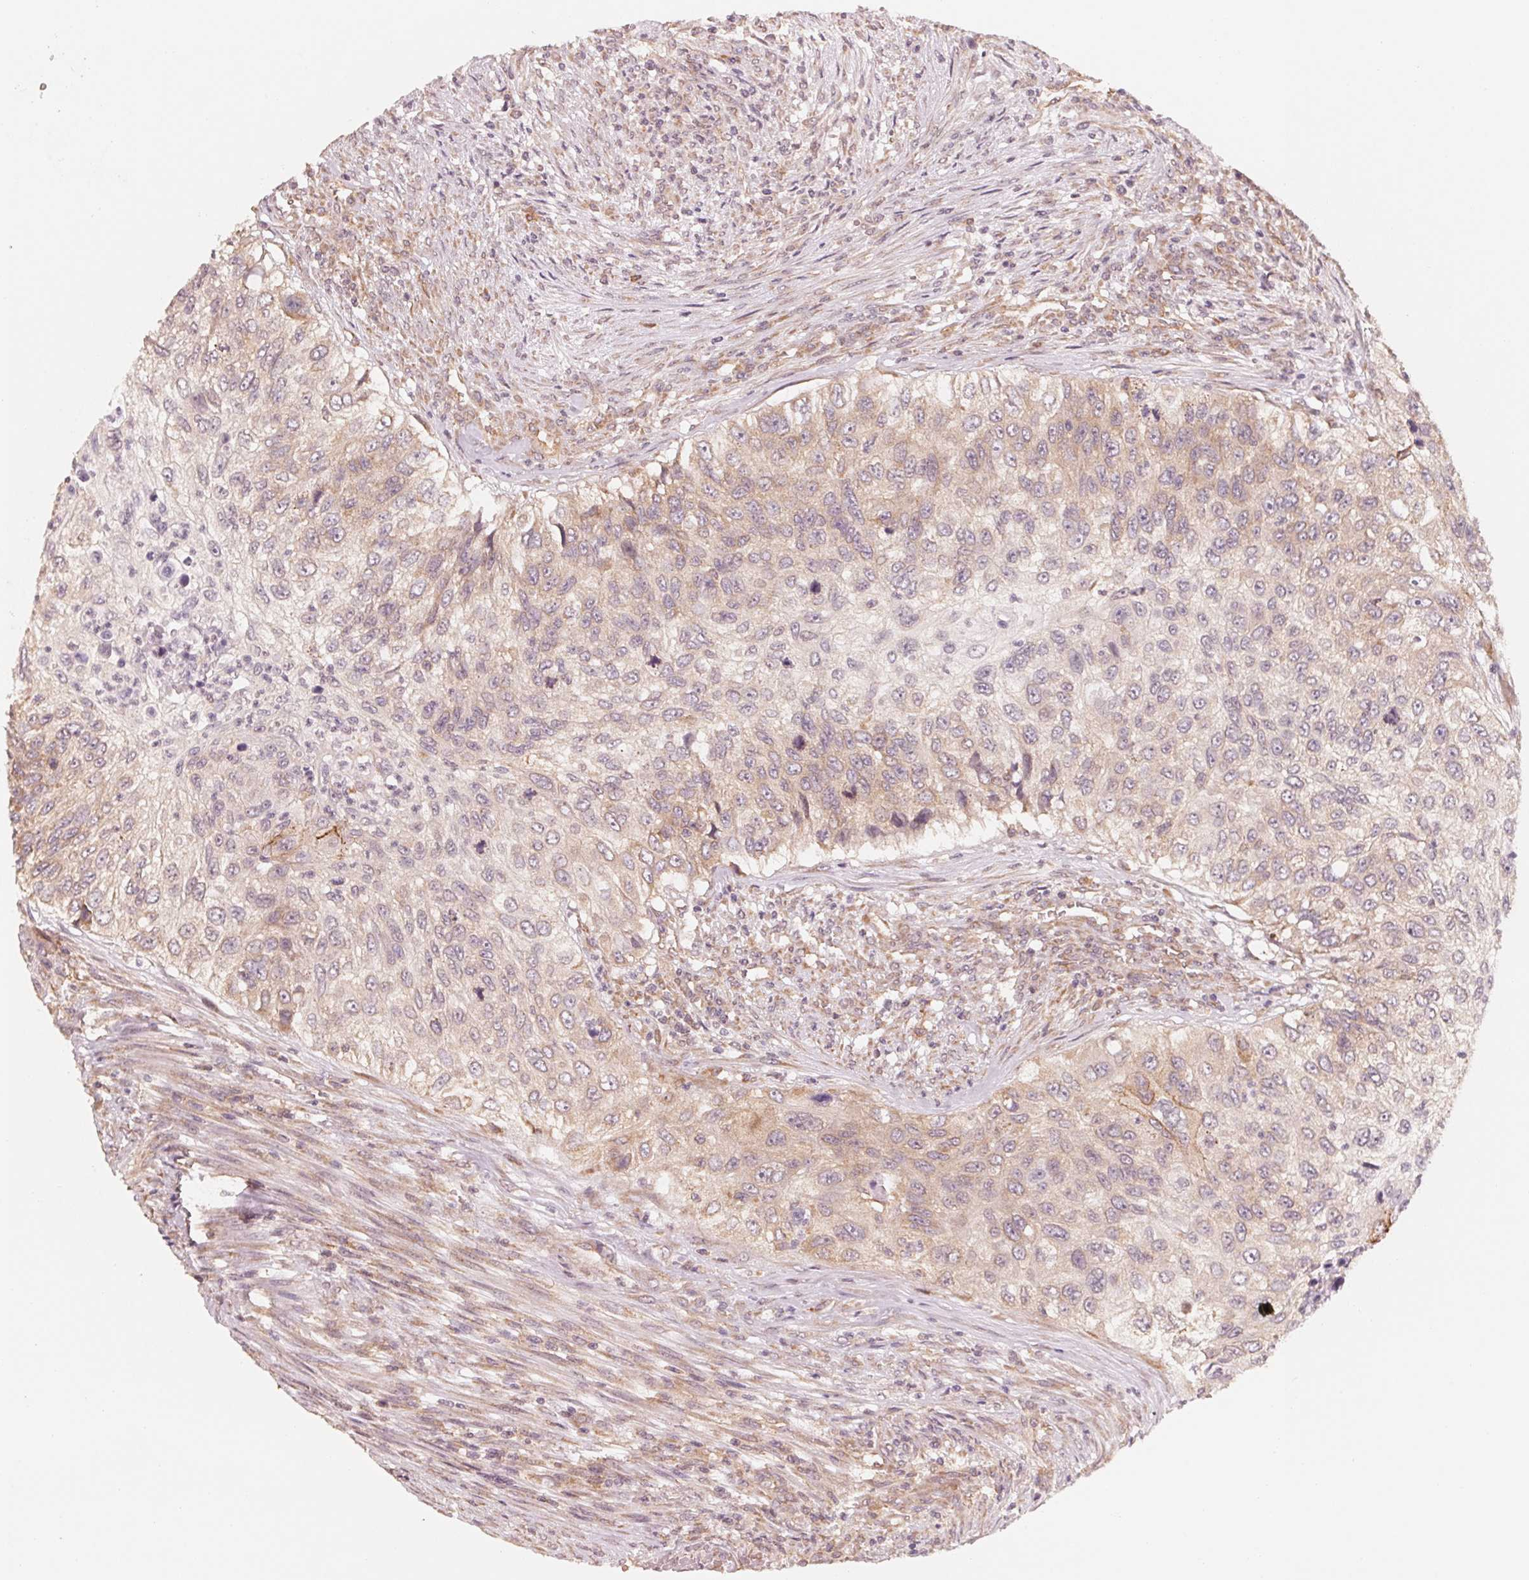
{"staining": {"intensity": "weak", "quantity": "<25%", "location": "cytoplasmic/membranous"}, "tissue": "urothelial cancer", "cell_type": "Tumor cells", "image_type": "cancer", "snomed": [{"axis": "morphology", "description": "Urothelial carcinoma, High grade"}, {"axis": "topography", "description": "Urinary bladder"}], "caption": "Micrograph shows no protein expression in tumor cells of high-grade urothelial carcinoma tissue. (Immunohistochemistry (ihc), brightfield microscopy, high magnification).", "gene": "GIGYF2", "patient": {"sex": "female", "age": 60}}